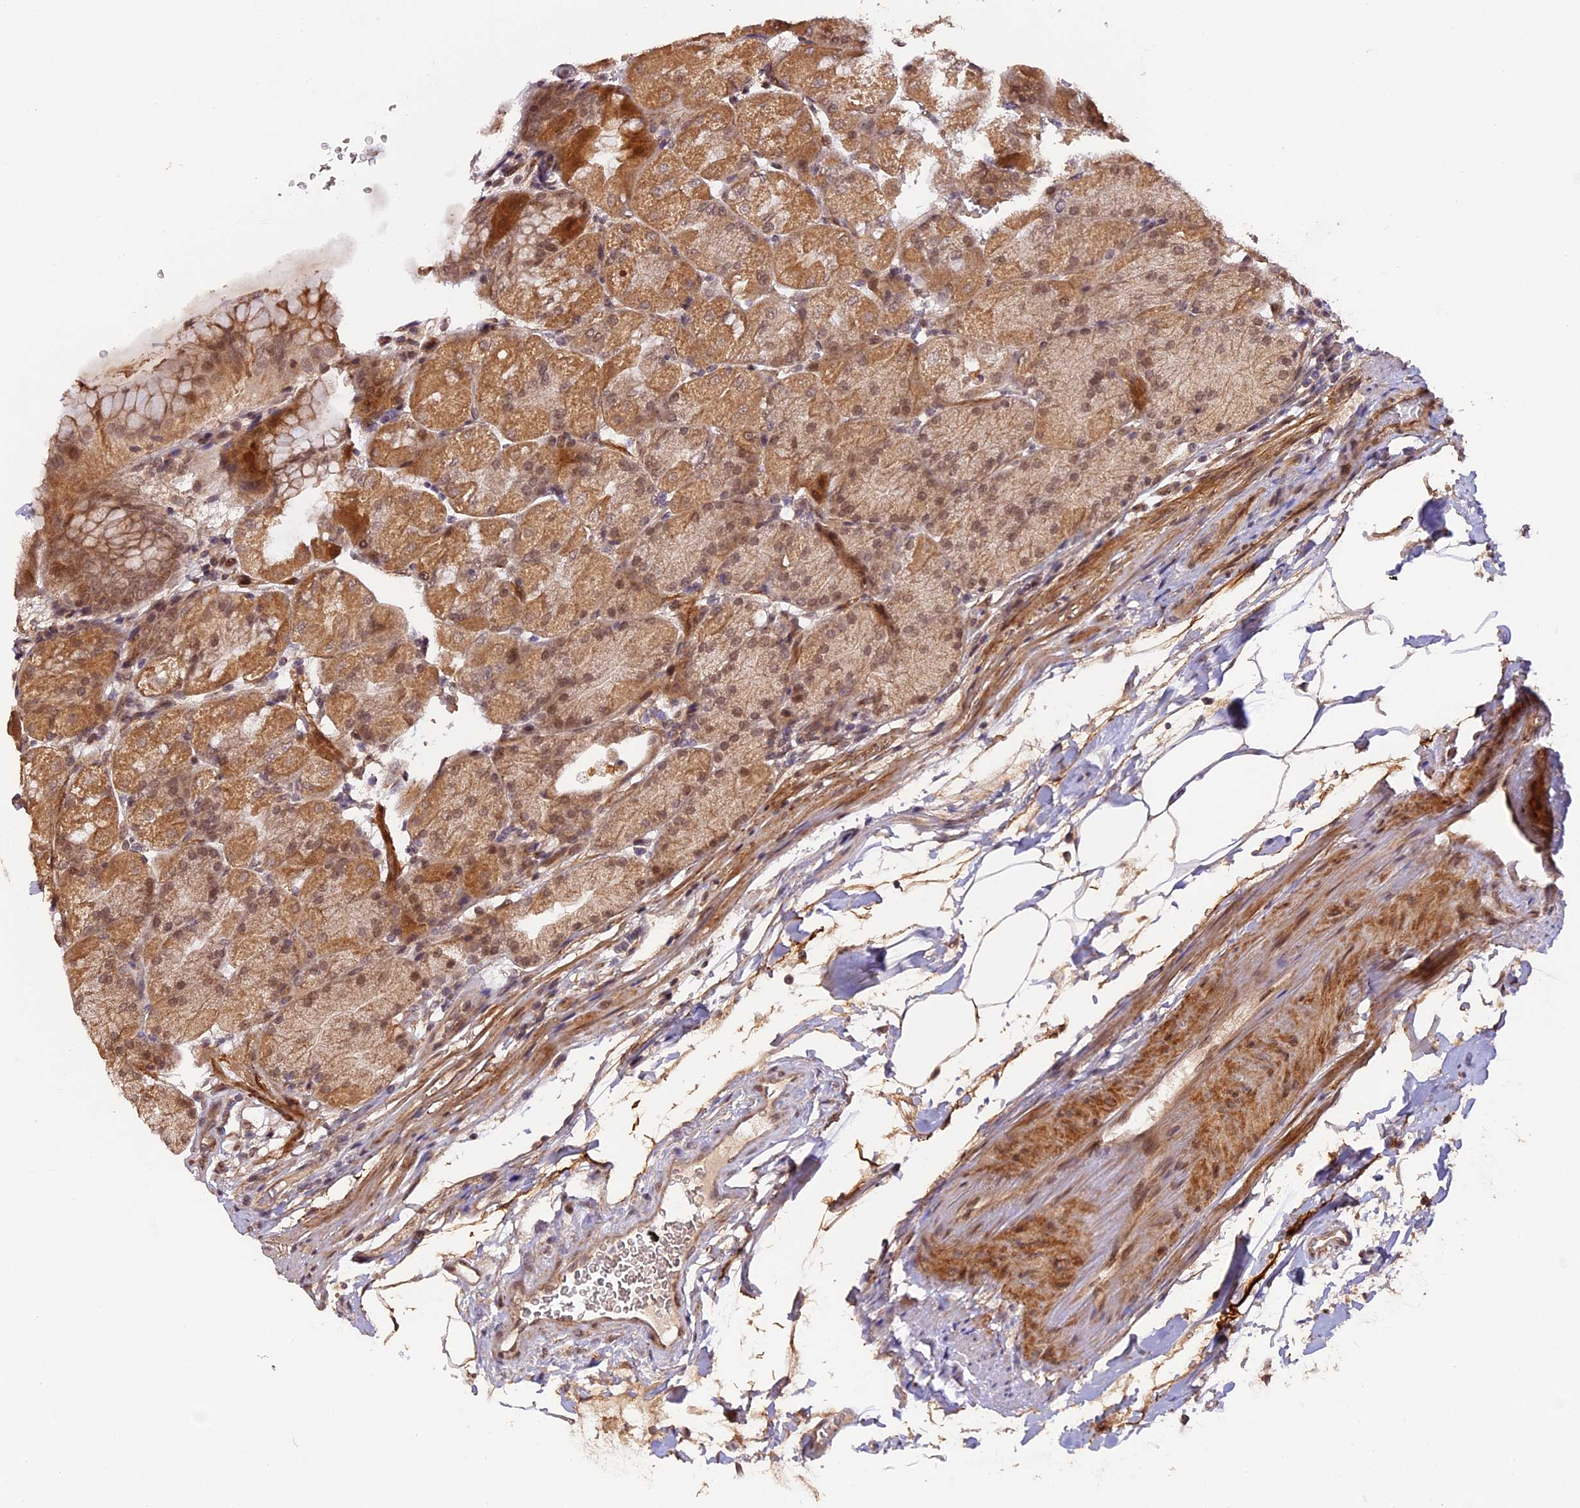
{"staining": {"intensity": "moderate", "quantity": ">75%", "location": "cytoplasmic/membranous,nuclear"}, "tissue": "stomach", "cell_type": "Glandular cells", "image_type": "normal", "snomed": [{"axis": "morphology", "description": "Normal tissue, NOS"}, {"axis": "topography", "description": "Stomach, upper"}, {"axis": "topography", "description": "Stomach, lower"}], "caption": "Benign stomach demonstrates moderate cytoplasmic/membranous,nuclear expression in about >75% of glandular cells, visualized by immunohistochemistry. Immunohistochemistry stains the protein of interest in brown and the nuclei are stained blue.", "gene": "ZNF480", "patient": {"sex": "male", "age": 62}}